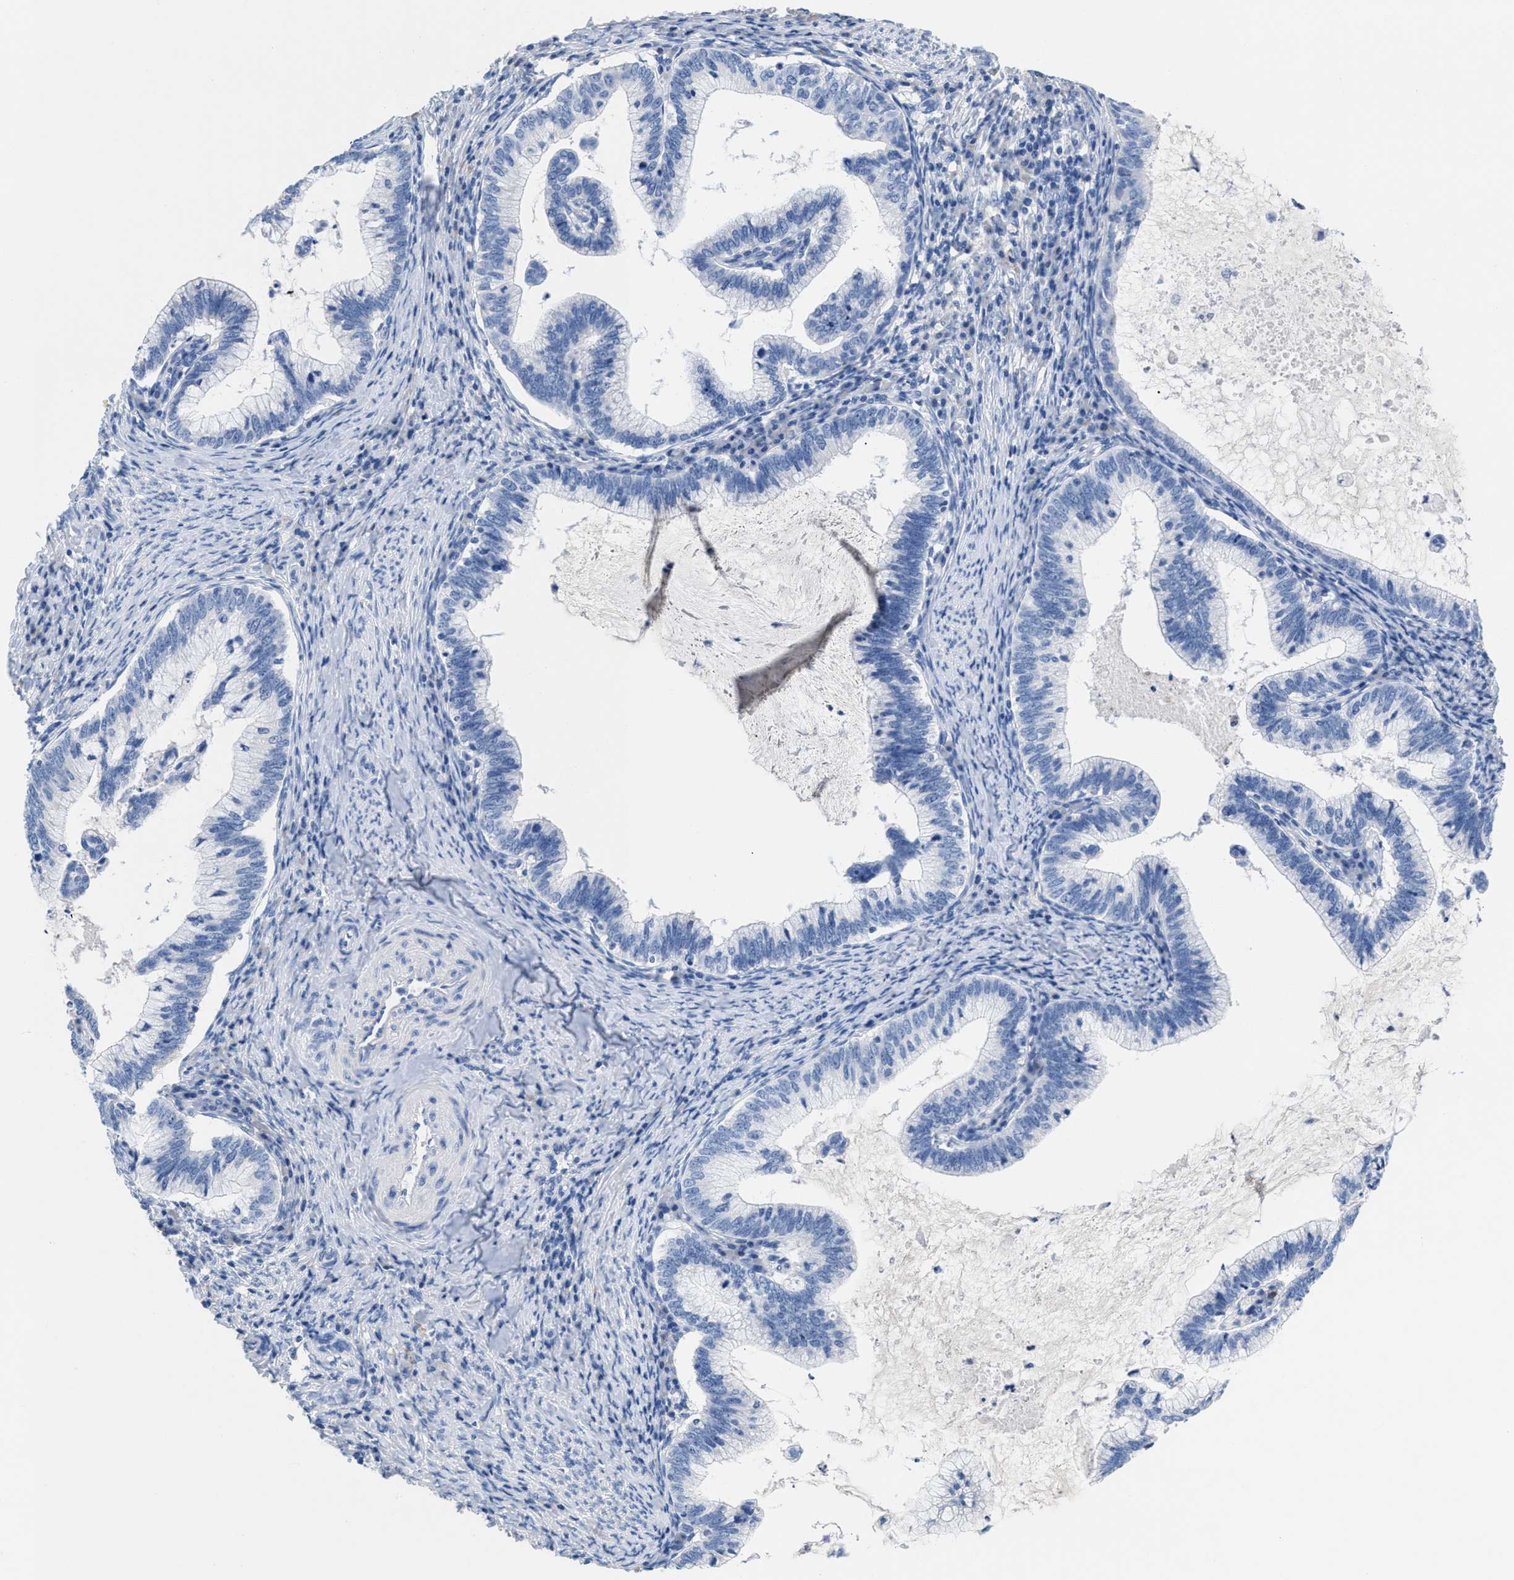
{"staining": {"intensity": "negative", "quantity": "none", "location": "none"}, "tissue": "cervical cancer", "cell_type": "Tumor cells", "image_type": "cancer", "snomed": [{"axis": "morphology", "description": "Adenocarcinoma, NOS"}, {"axis": "topography", "description": "Cervix"}], "caption": "This is an immunohistochemistry histopathology image of cervical cancer (adenocarcinoma). There is no staining in tumor cells.", "gene": "SLFN13", "patient": {"sex": "female", "age": 36}}